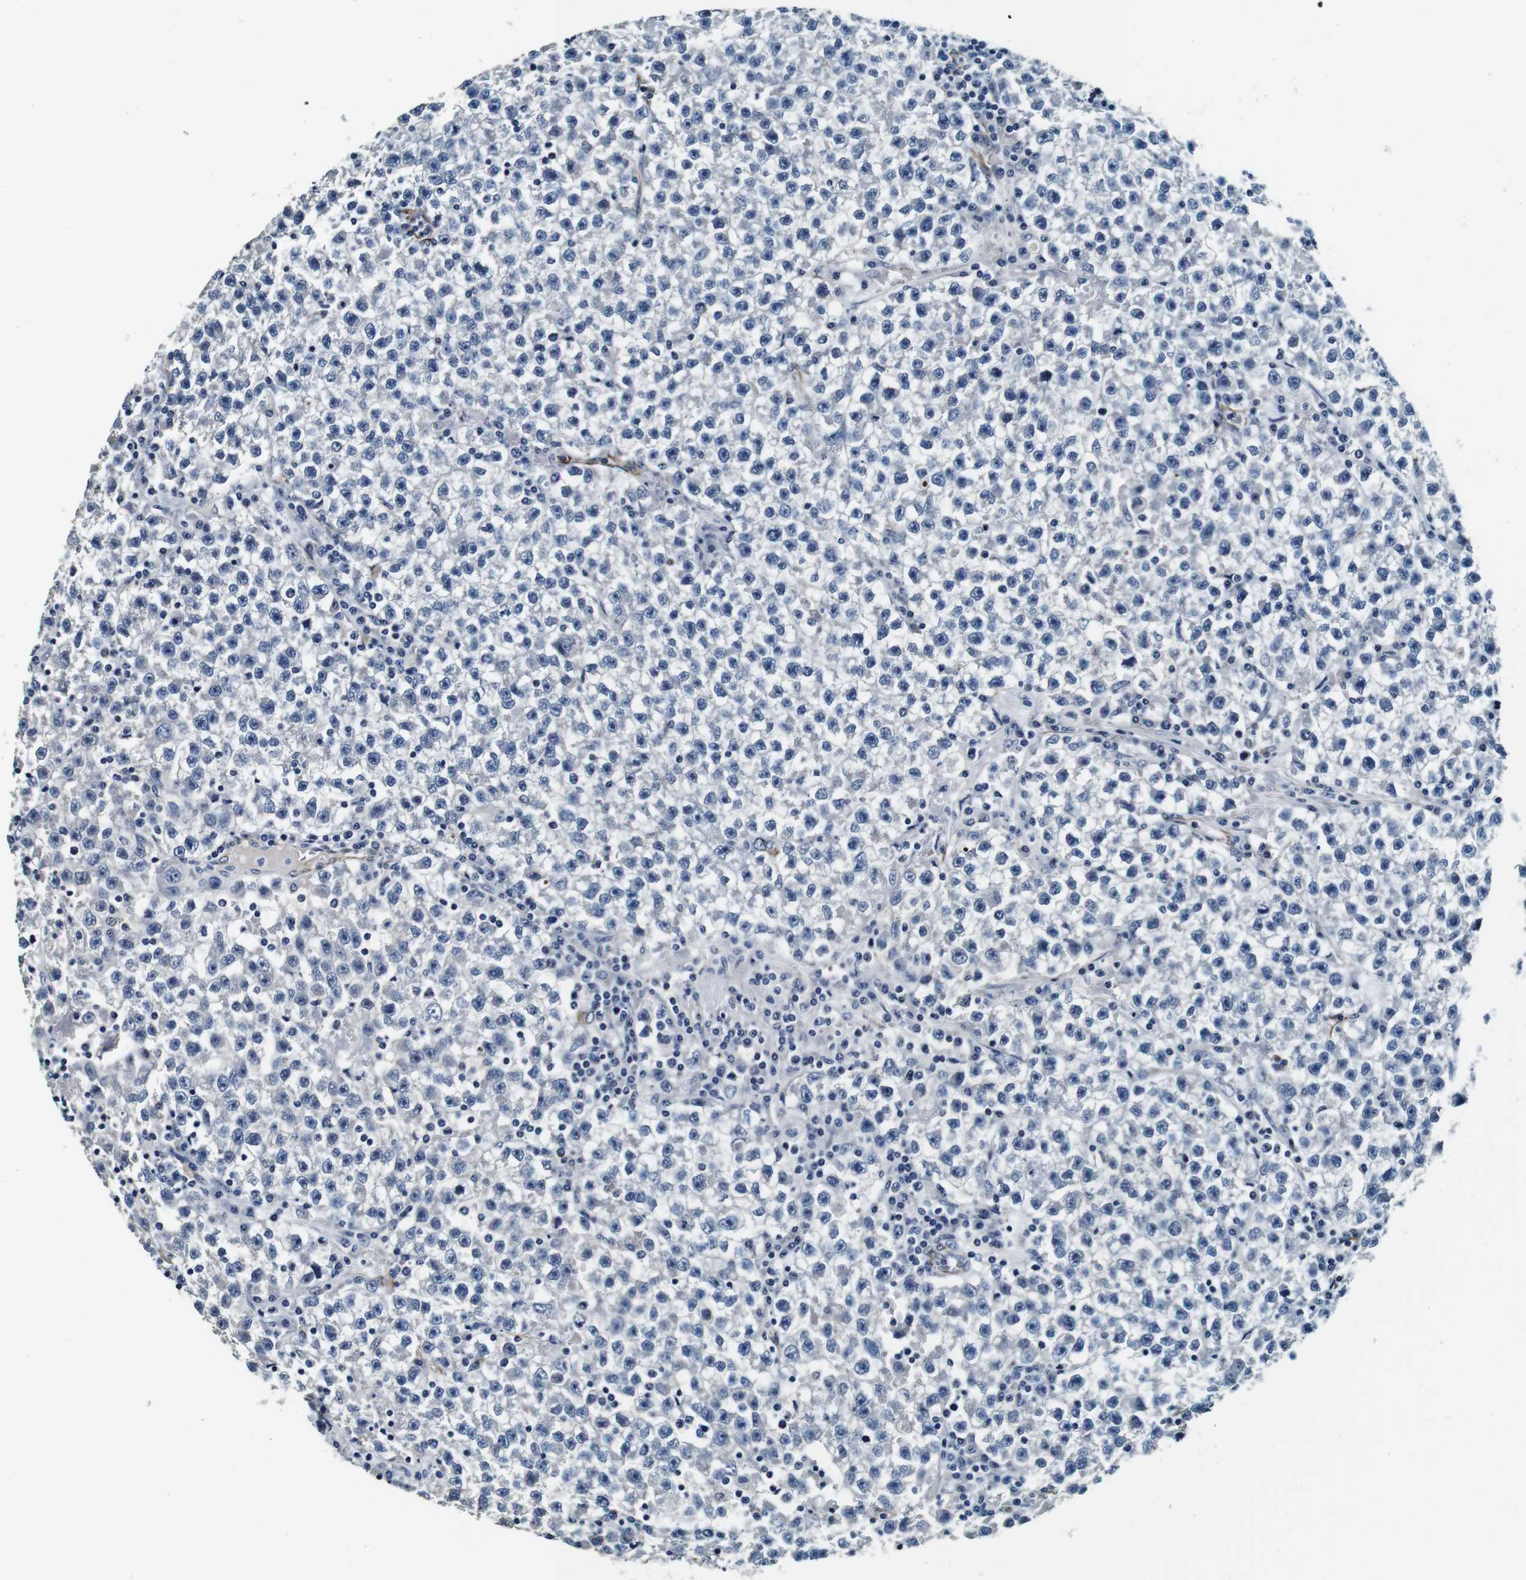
{"staining": {"intensity": "negative", "quantity": "none", "location": "none"}, "tissue": "testis cancer", "cell_type": "Tumor cells", "image_type": "cancer", "snomed": [{"axis": "morphology", "description": "Seminoma, NOS"}, {"axis": "topography", "description": "Testis"}], "caption": "This image is of seminoma (testis) stained with IHC to label a protein in brown with the nuclei are counter-stained blue. There is no positivity in tumor cells.", "gene": "GJE1", "patient": {"sex": "male", "age": 22}}